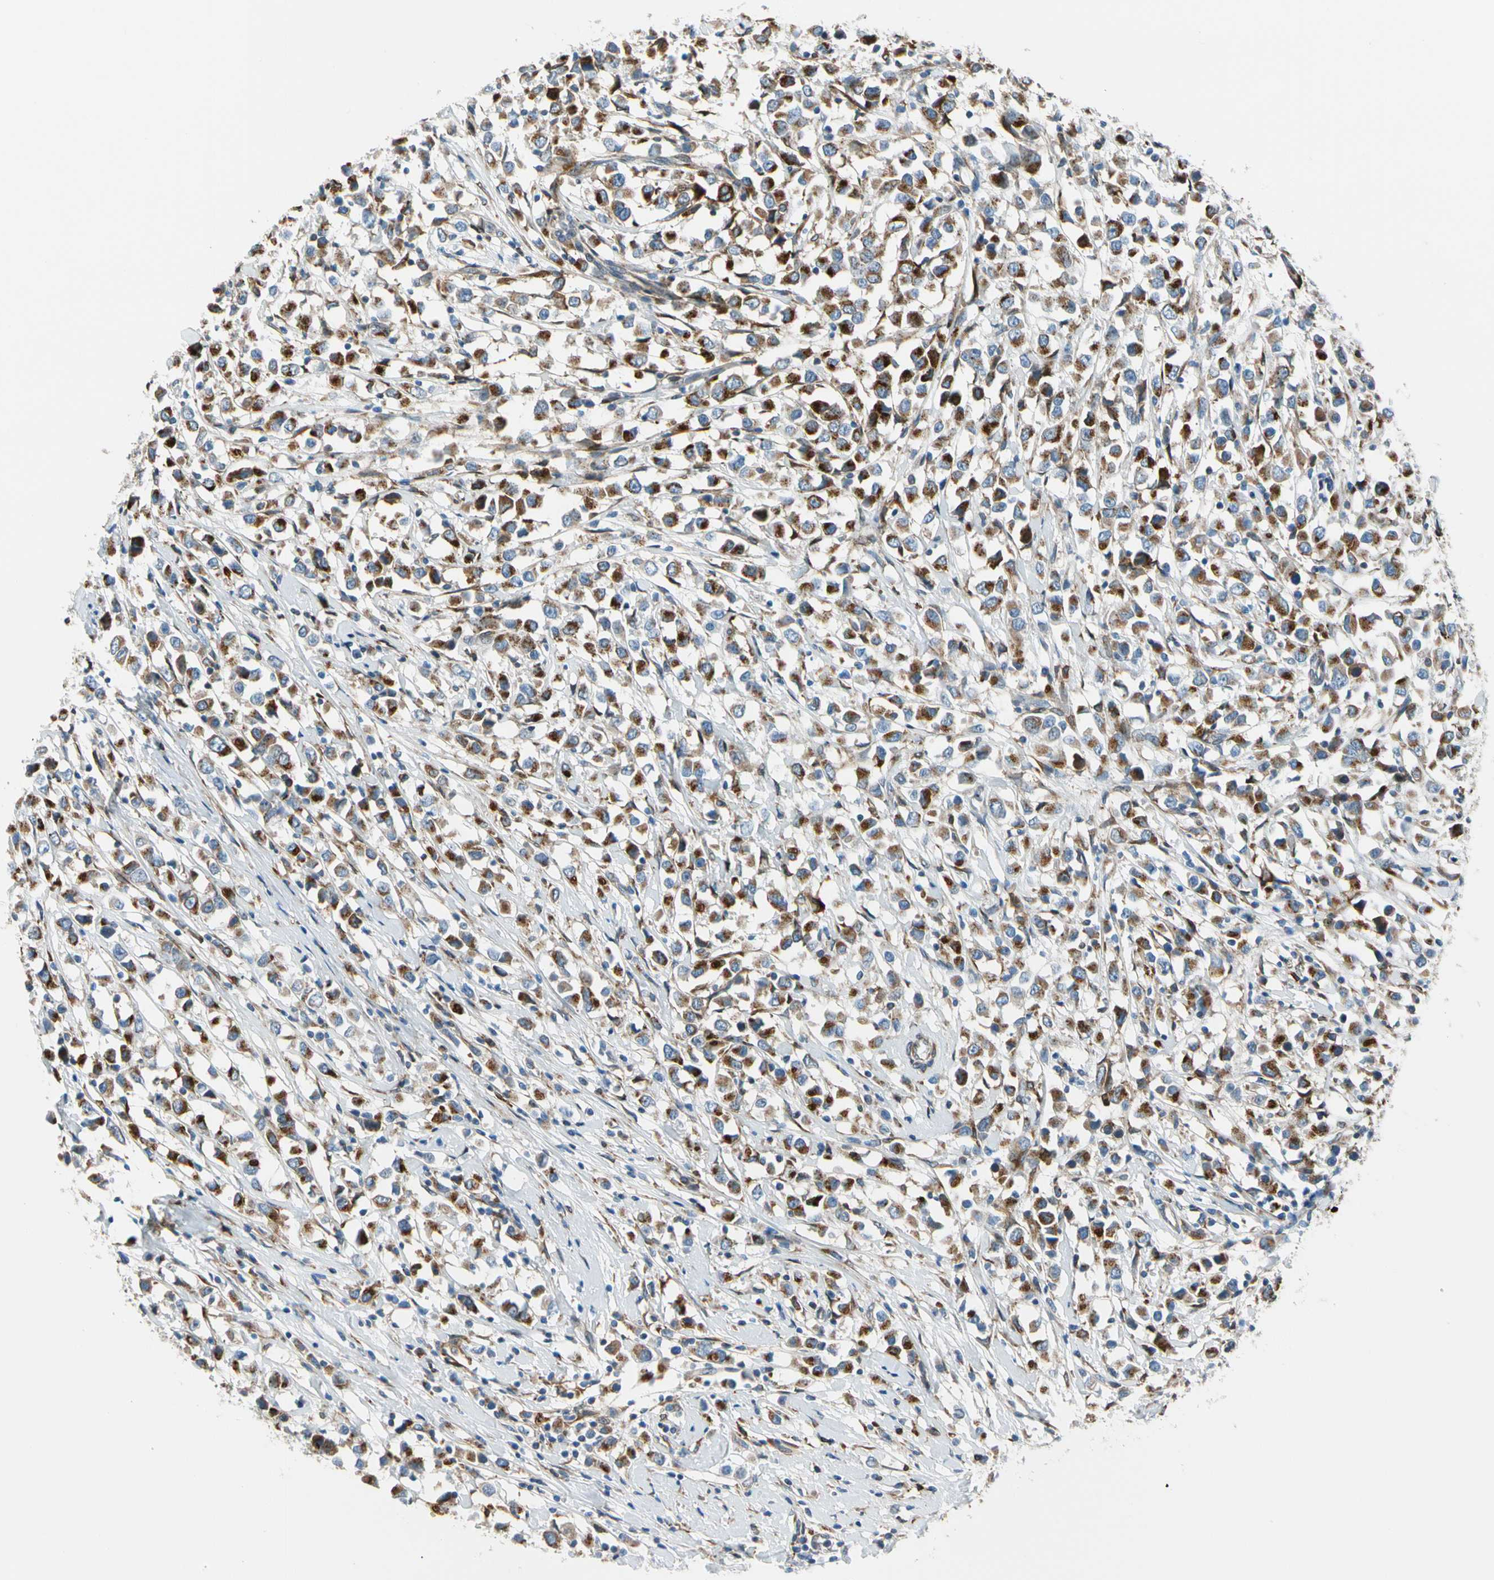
{"staining": {"intensity": "strong", "quantity": ">75%", "location": "cytoplasmic/membranous"}, "tissue": "breast cancer", "cell_type": "Tumor cells", "image_type": "cancer", "snomed": [{"axis": "morphology", "description": "Duct carcinoma"}, {"axis": "topography", "description": "Breast"}], "caption": "There is high levels of strong cytoplasmic/membranous staining in tumor cells of breast infiltrating ductal carcinoma, as demonstrated by immunohistochemical staining (brown color).", "gene": "NUCB1", "patient": {"sex": "female", "age": 61}}